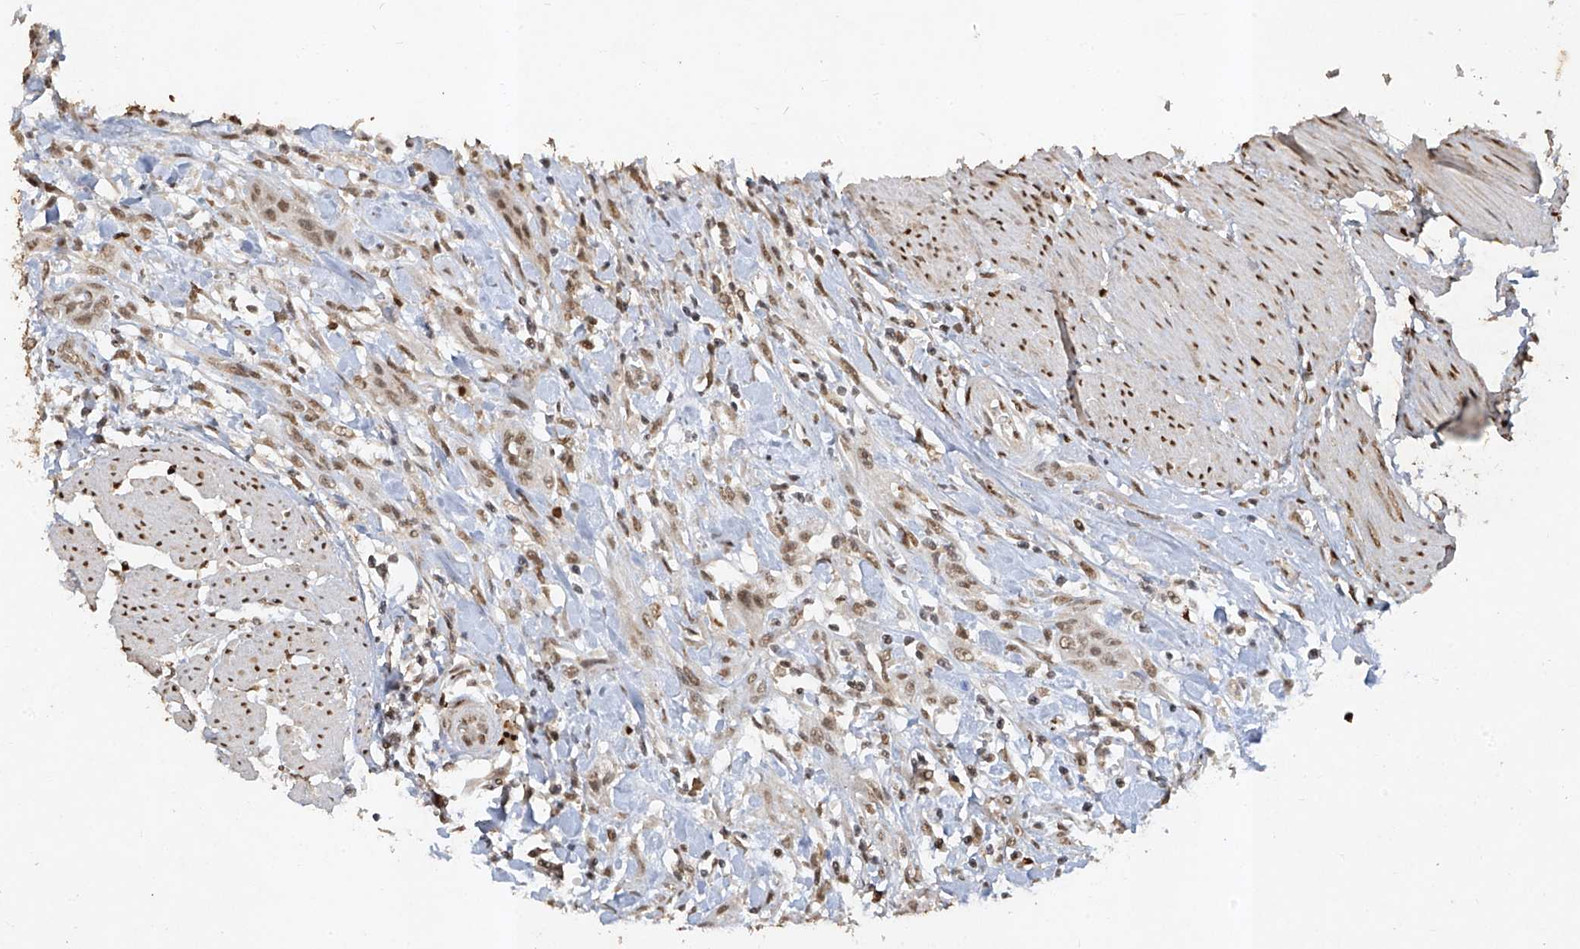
{"staining": {"intensity": "weak", "quantity": ">75%", "location": "nuclear"}, "tissue": "urothelial cancer", "cell_type": "Tumor cells", "image_type": "cancer", "snomed": [{"axis": "morphology", "description": "Urothelial carcinoma, High grade"}, {"axis": "topography", "description": "Urinary bladder"}], "caption": "IHC histopathology image of neoplastic tissue: urothelial cancer stained using immunohistochemistry demonstrates low levels of weak protein expression localized specifically in the nuclear of tumor cells, appearing as a nuclear brown color.", "gene": "ATRIP", "patient": {"sex": "male", "age": 35}}